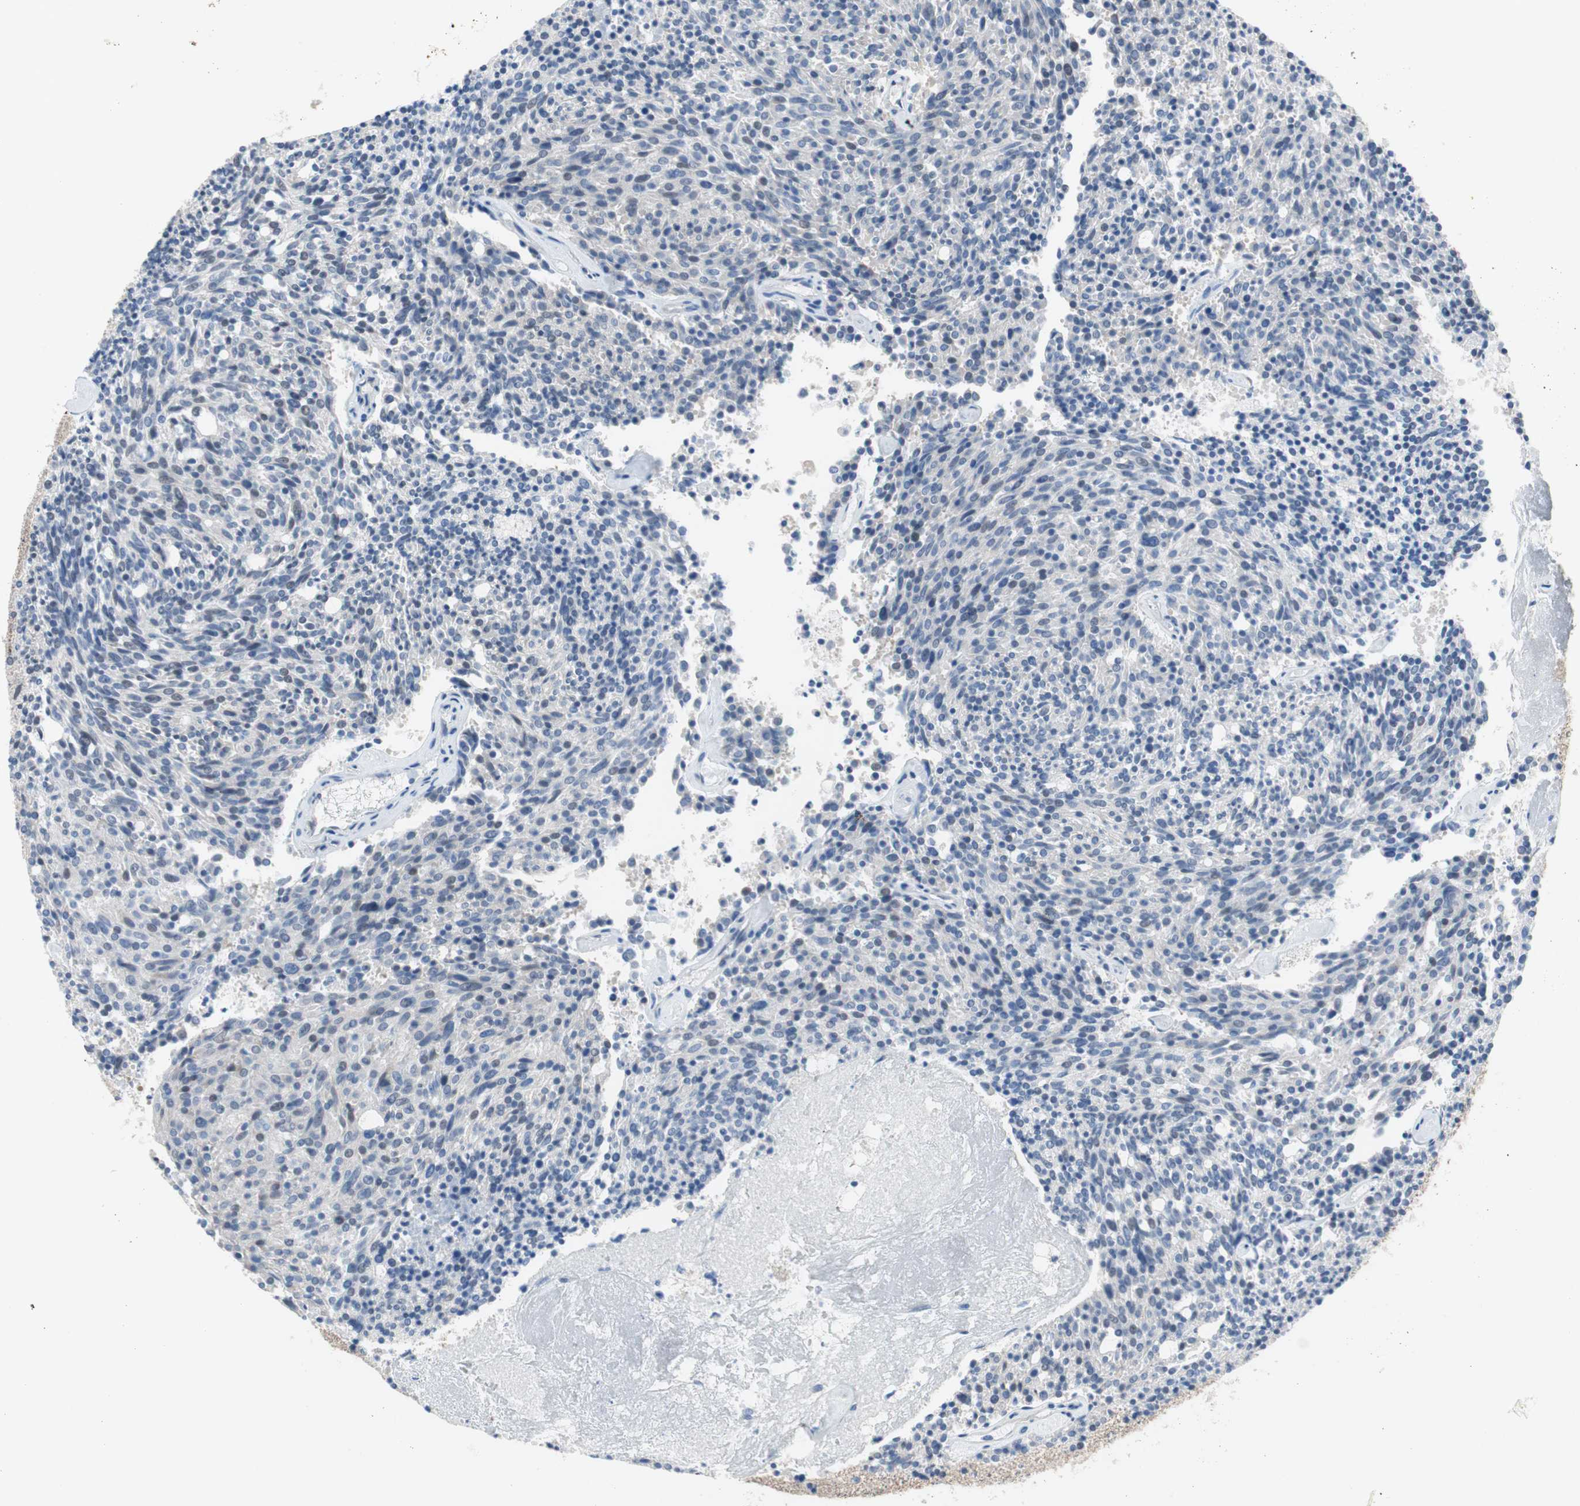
{"staining": {"intensity": "negative", "quantity": "none", "location": "none"}, "tissue": "carcinoid", "cell_type": "Tumor cells", "image_type": "cancer", "snomed": [{"axis": "morphology", "description": "Carcinoid, malignant, NOS"}, {"axis": "topography", "description": "Pancreas"}], "caption": "Carcinoid stained for a protein using immunohistochemistry shows no expression tumor cells.", "gene": "GRHL1", "patient": {"sex": "female", "age": 54}}